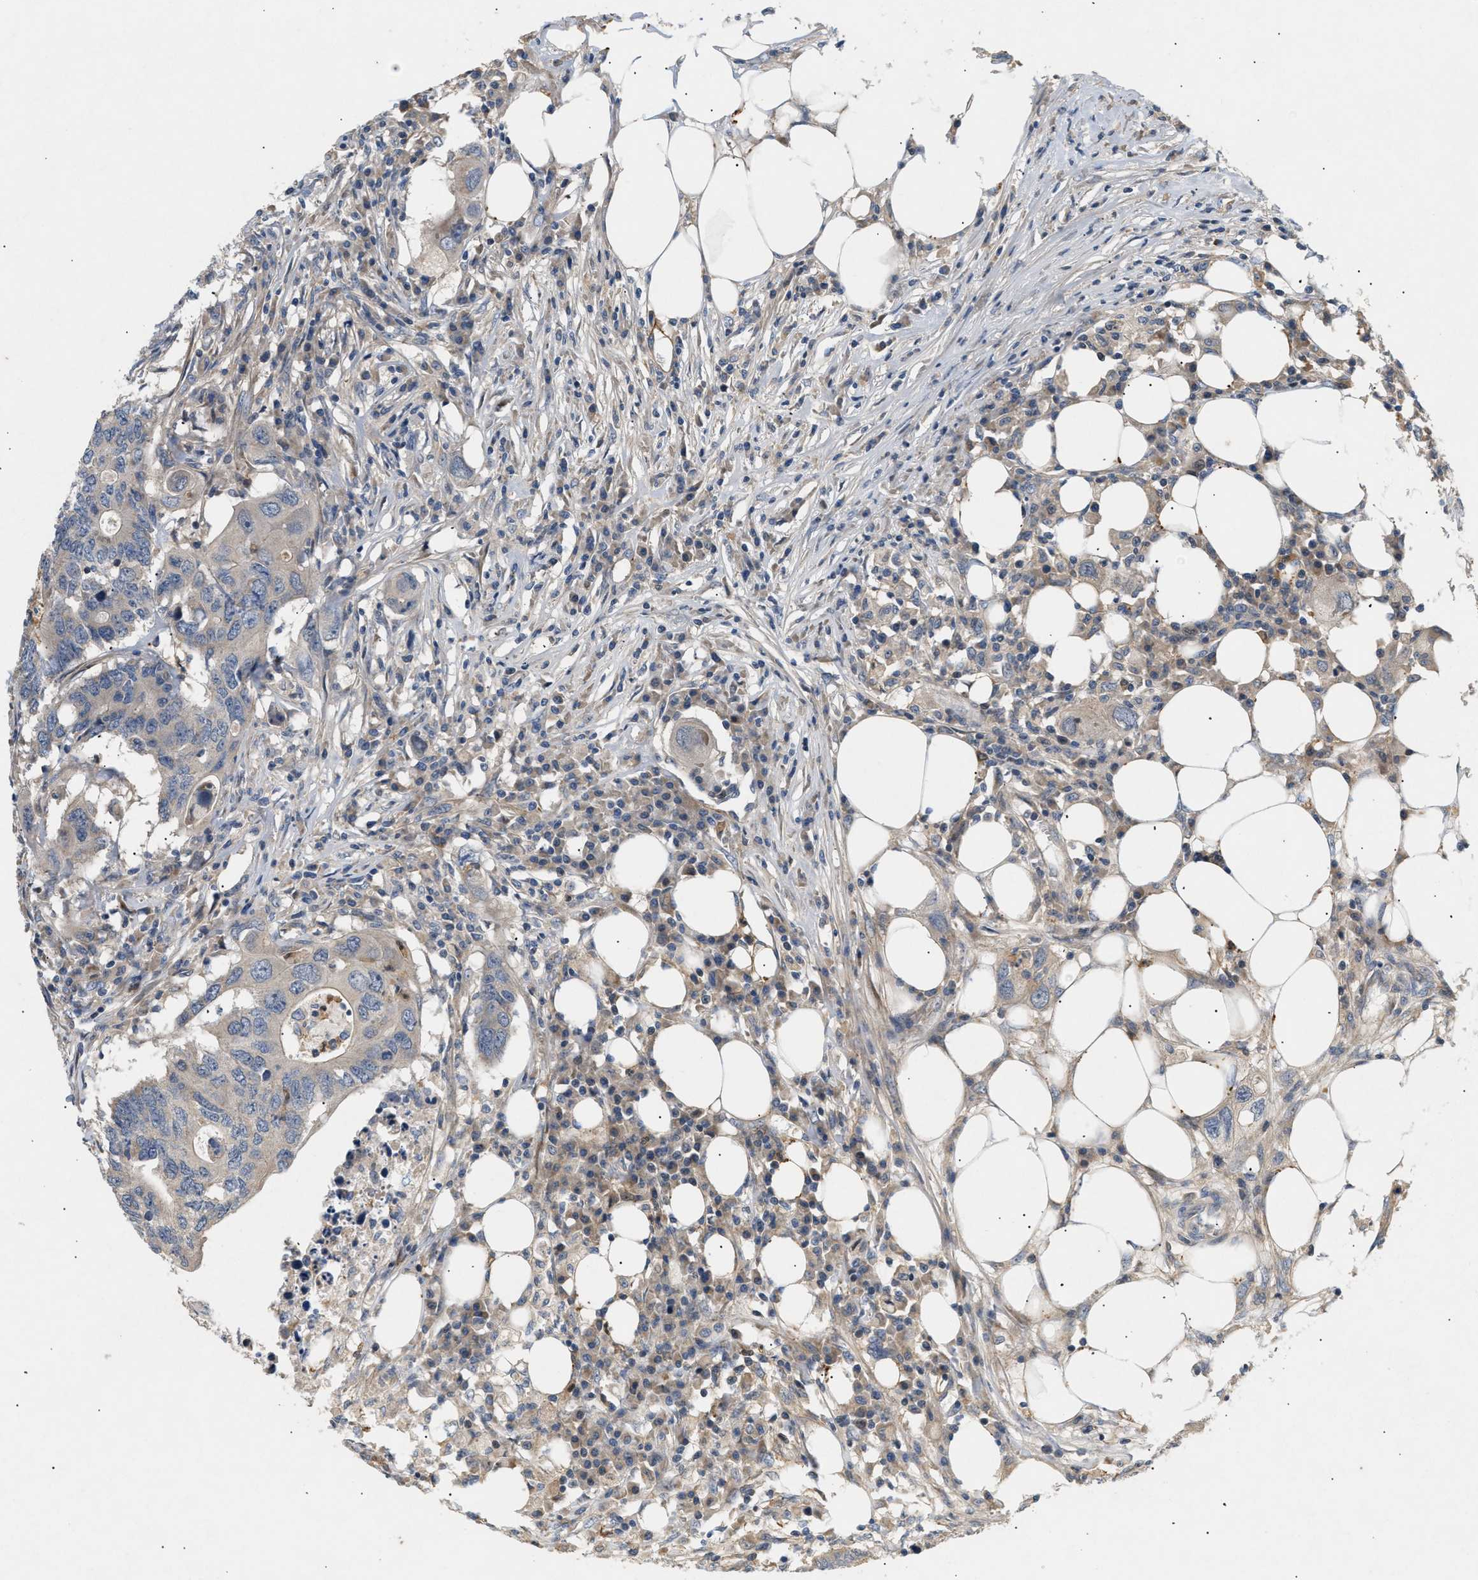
{"staining": {"intensity": "negative", "quantity": "none", "location": "none"}, "tissue": "colorectal cancer", "cell_type": "Tumor cells", "image_type": "cancer", "snomed": [{"axis": "morphology", "description": "Adenocarcinoma, NOS"}, {"axis": "topography", "description": "Colon"}], "caption": "Adenocarcinoma (colorectal) stained for a protein using immunohistochemistry demonstrates no positivity tumor cells.", "gene": "FARS2", "patient": {"sex": "male", "age": 71}}